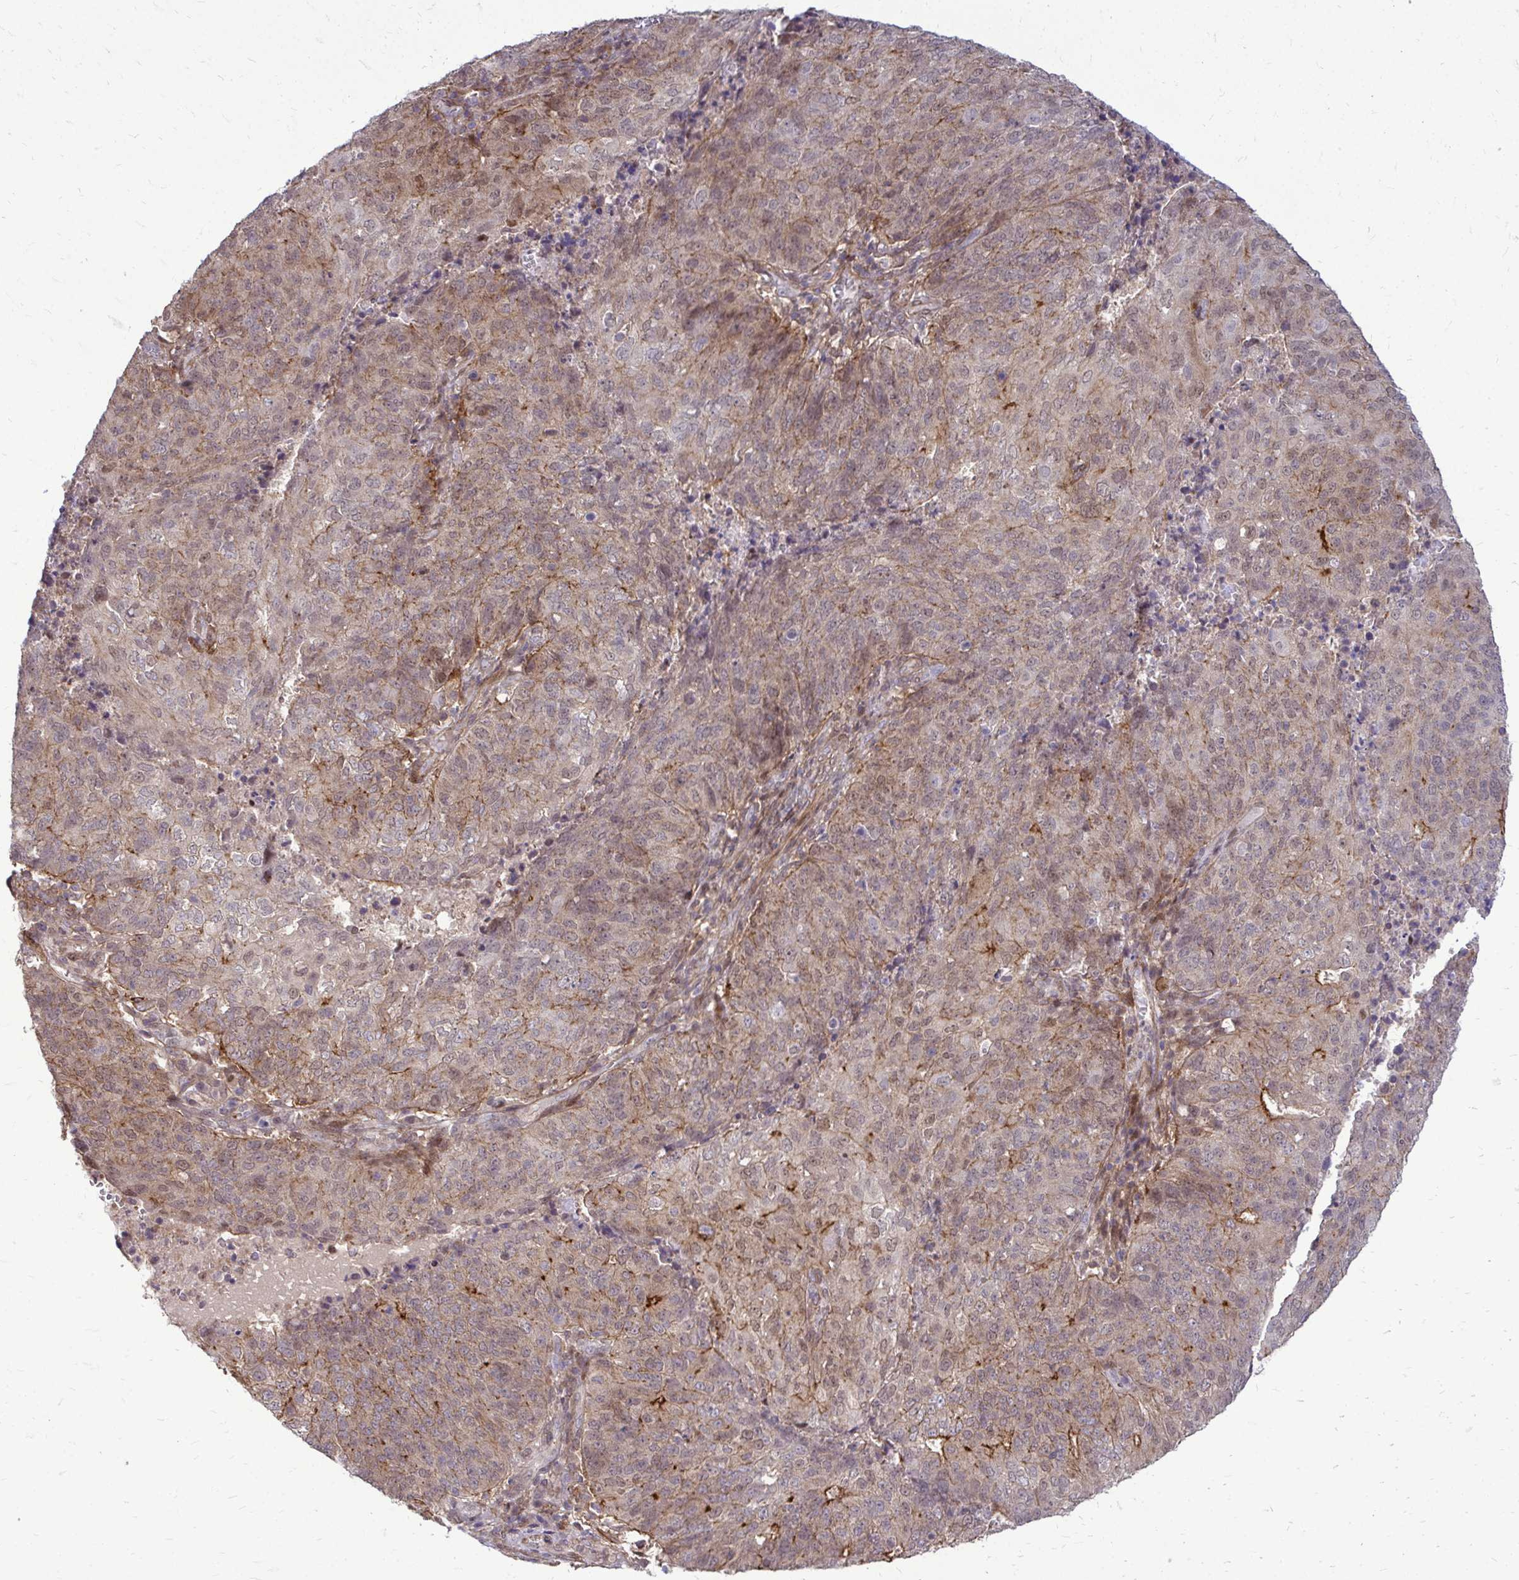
{"staining": {"intensity": "weak", "quantity": "25%-75%", "location": "cytoplasmic/membranous"}, "tissue": "endometrial cancer", "cell_type": "Tumor cells", "image_type": "cancer", "snomed": [{"axis": "morphology", "description": "Adenocarcinoma, NOS"}, {"axis": "topography", "description": "Endometrium"}], "caption": "The photomicrograph reveals immunohistochemical staining of endometrial adenocarcinoma. There is weak cytoplasmic/membranous staining is seen in approximately 25%-75% of tumor cells.", "gene": "TRIP6", "patient": {"sex": "female", "age": 82}}